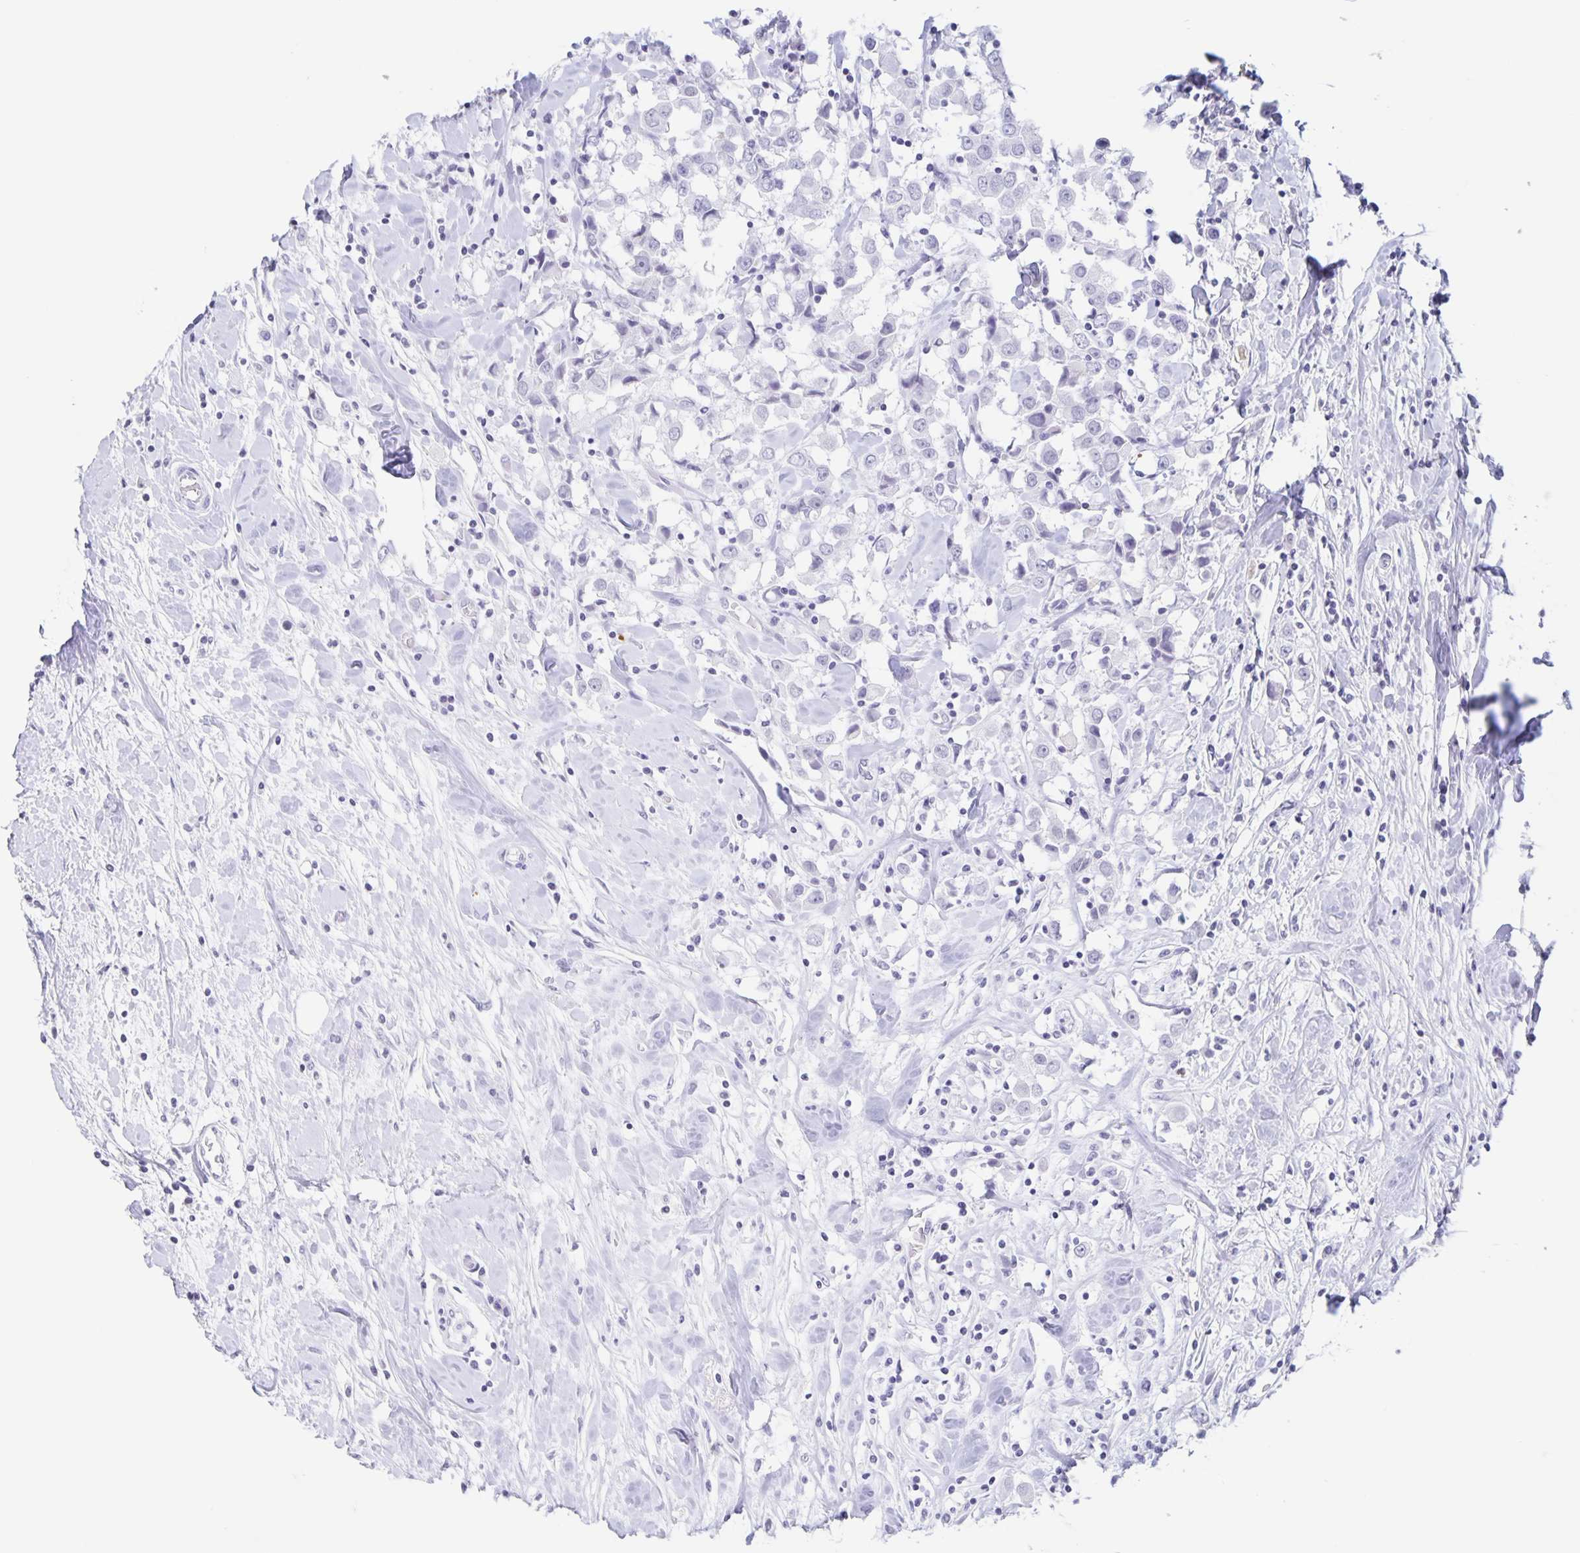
{"staining": {"intensity": "negative", "quantity": "none", "location": "none"}, "tissue": "breast cancer", "cell_type": "Tumor cells", "image_type": "cancer", "snomed": [{"axis": "morphology", "description": "Duct carcinoma"}, {"axis": "topography", "description": "Breast"}], "caption": "Human intraductal carcinoma (breast) stained for a protein using IHC shows no staining in tumor cells.", "gene": "LCE6A", "patient": {"sex": "female", "age": 61}}